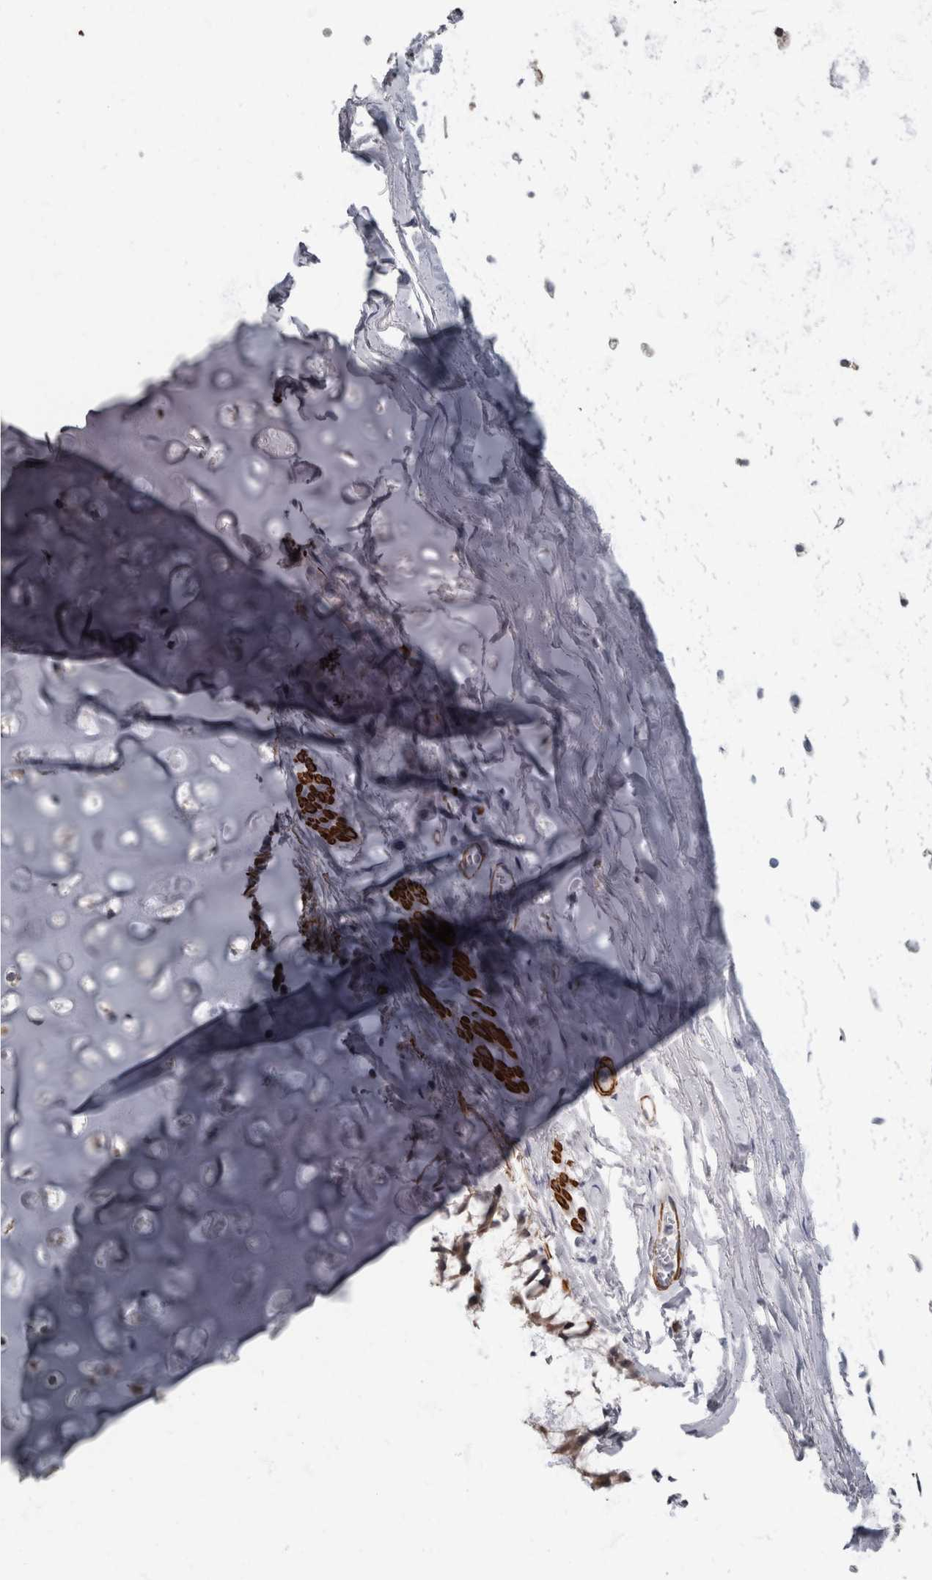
{"staining": {"intensity": "negative", "quantity": "none", "location": "none"}, "tissue": "bronchus", "cell_type": "Respiratory epithelial cells", "image_type": "normal", "snomed": [{"axis": "morphology", "description": "Normal tissue, NOS"}, {"axis": "morphology", "description": "Inflammation, NOS"}, {"axis": "topography", "description": "Cartilage tissue"}, {"axis": "topography", "description": "Bronchus"}, {"axis": "topography", "description": "Lung"}], "caption": "DAB immunohistochemical staining of normal human bronchus exhibits no significant staining in respiratory epithelial cells.", "gene": "MASTL", "patient": {"sex": "female", "age": 64}}